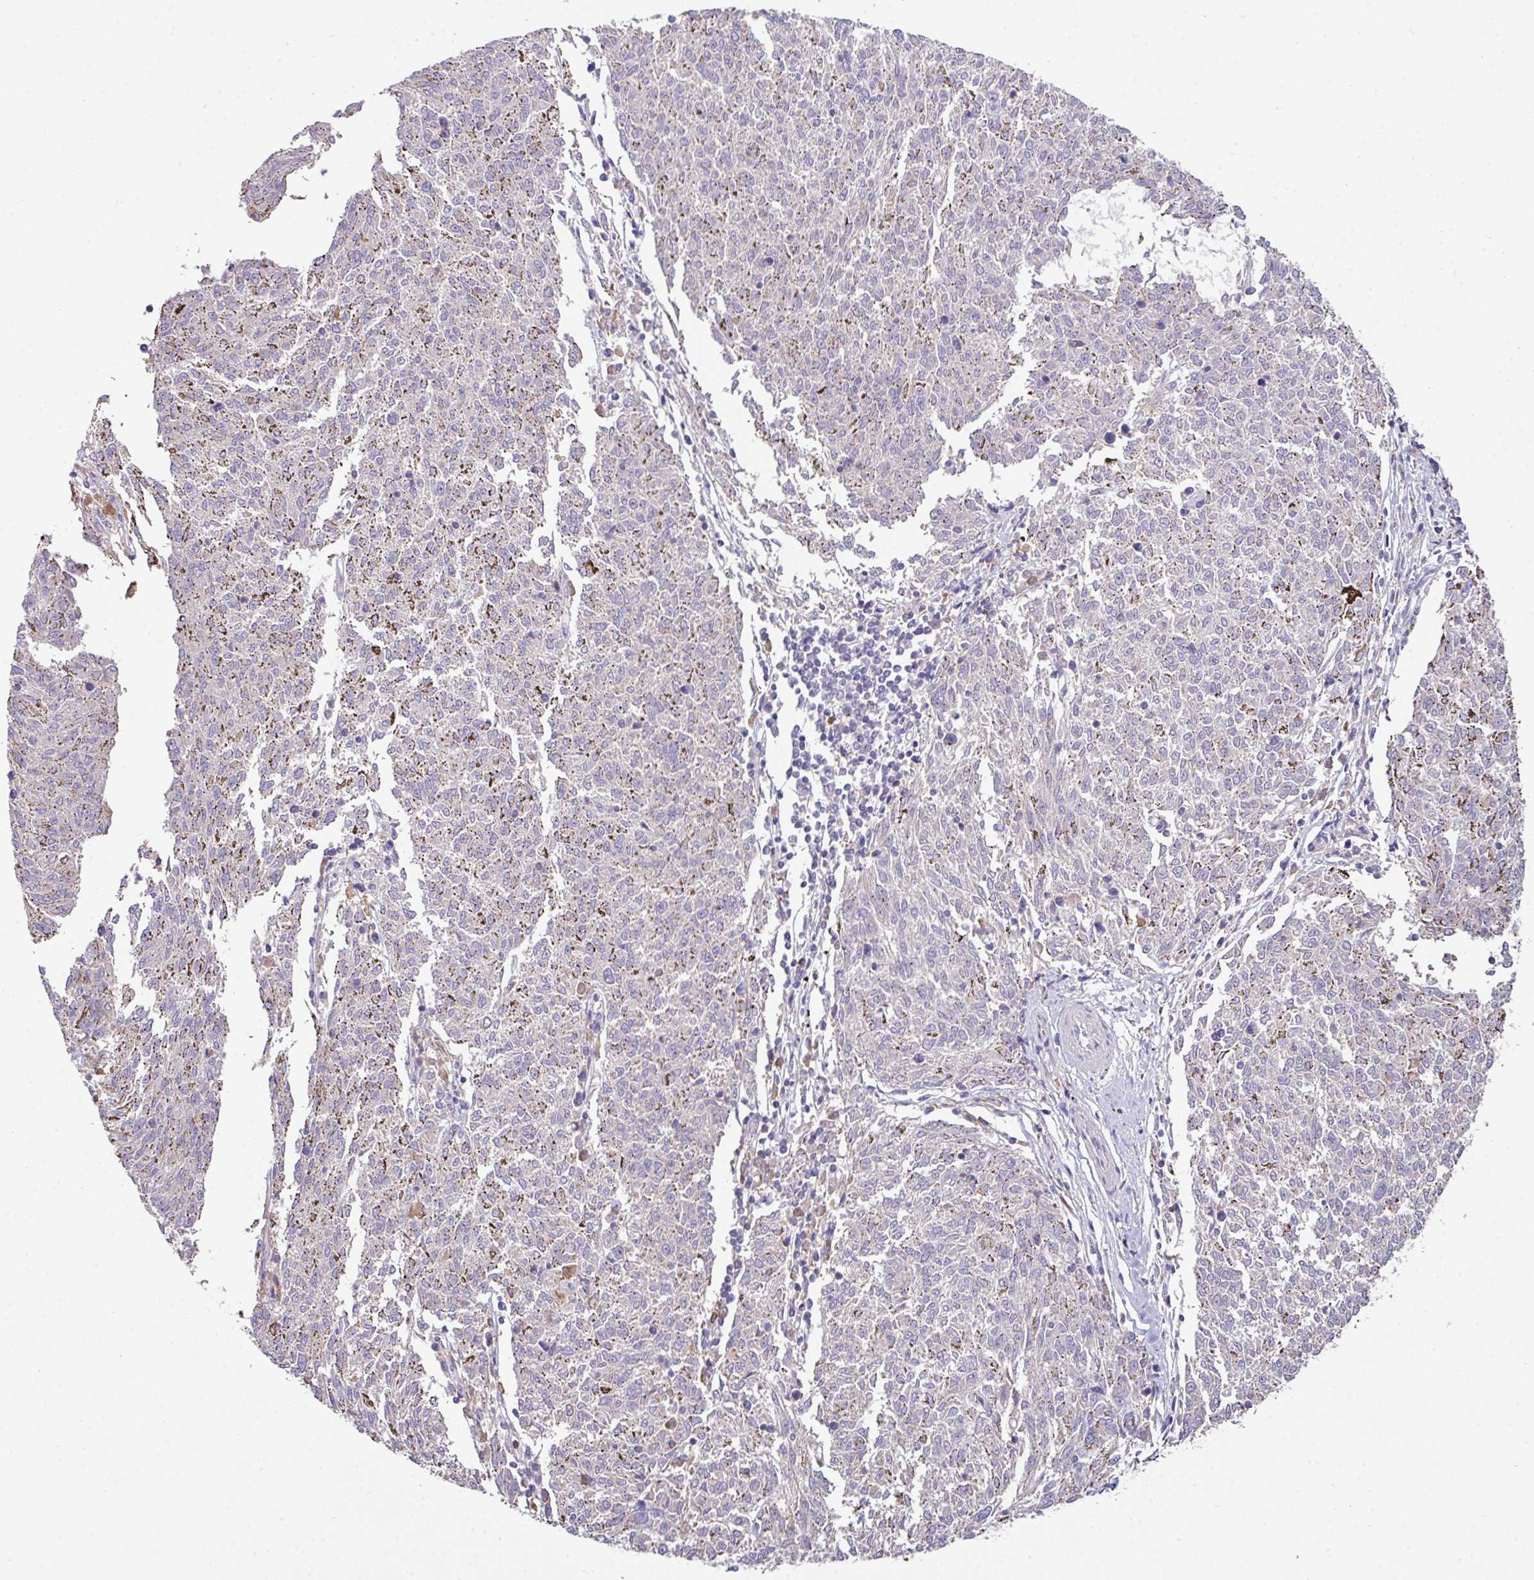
{"staining": {"intensity": "negative", "quantity": "none", "location": "none"}, "tissue": "melanoma", "cell_type": "Tumor cells", "image_type": "cancer", "snomed": [{"axis": "morphology", "description": "Malignant melanoma, NOS"}, {"axis": "topography", "description": "Skin"}], "caption": "This is a micrograph of immunohistochemistry staining of melanoma, which shows no expression in tumor cells.", "gene": "SLAMF6", "patient": {"sex": "female", "age": 72}}